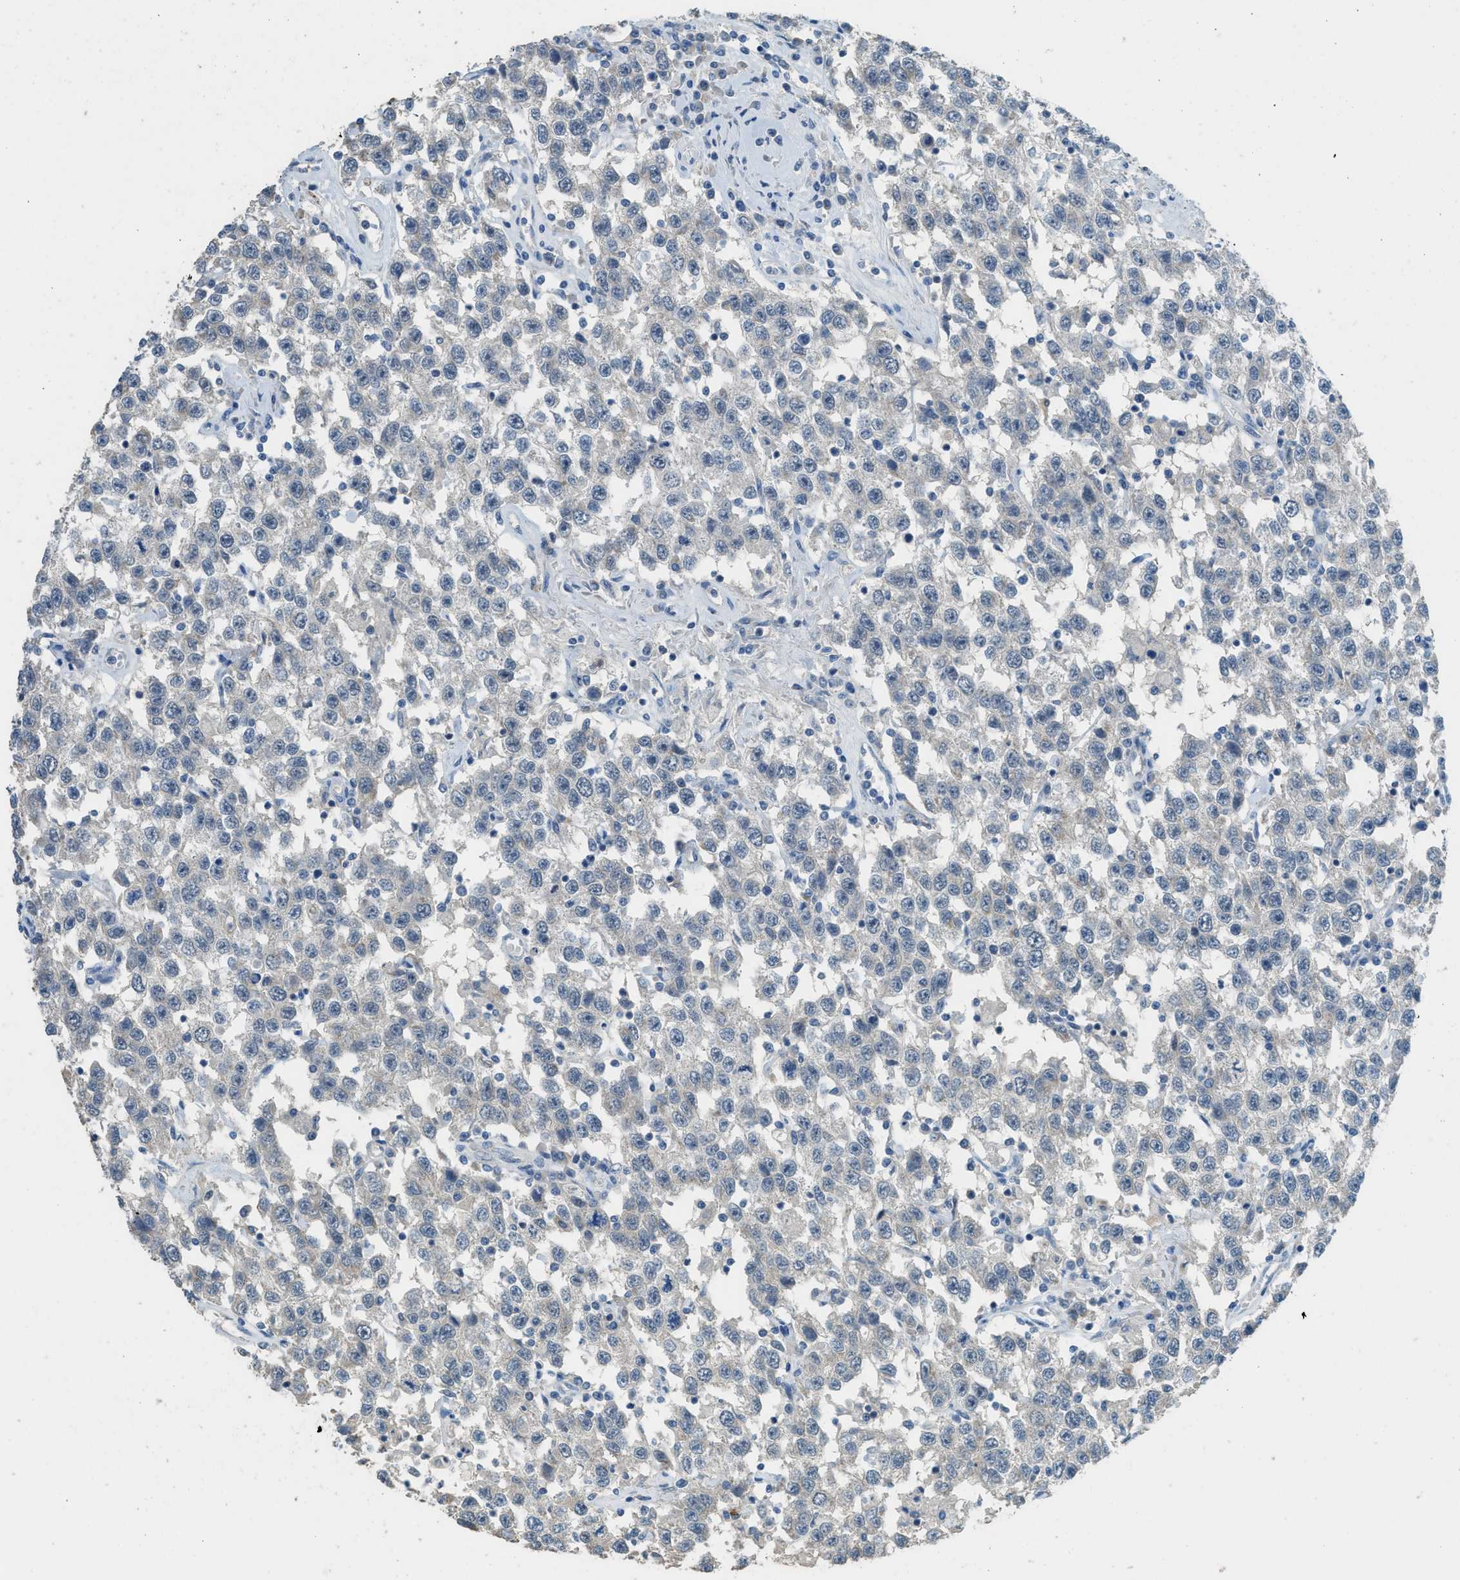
{"staining": {"intensity": "negative", "quantity": "none", "location": "none"}, "tissue": "testis cancer", "cell_type": "Tumor cells", "image_type": "cancer", "snomed": [{"axis": "morphology", "description": "Seminoma, NOS"}, {"axis": "topography", "description": "Testis"}], "caption": "IHC image of human seminoma (testis) stained for a protein (brown), which reveals no staining in tumor cells.", "gene": "TIMD4", "patient": {"sex": "male", "age": 41}}